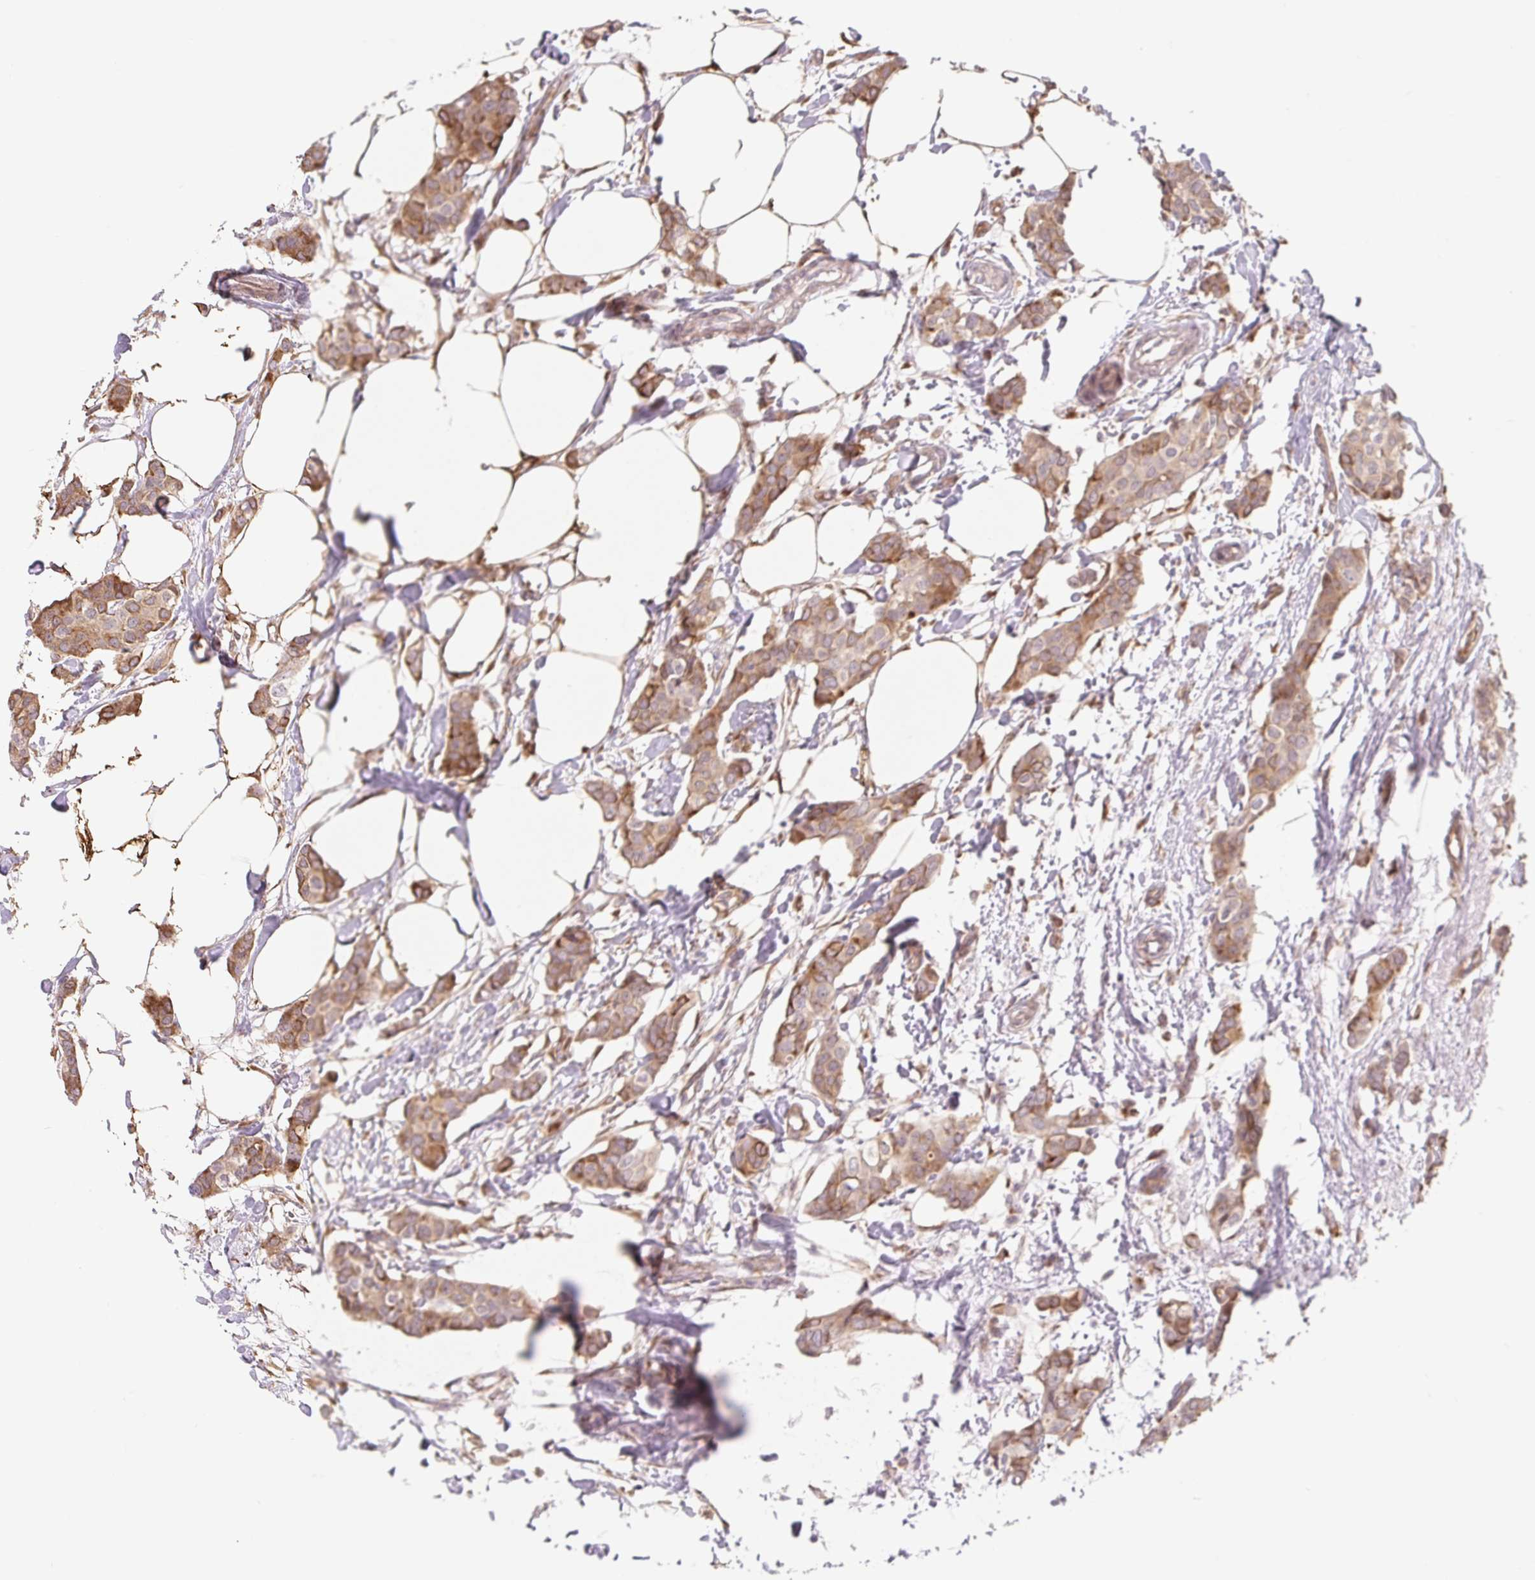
{"staining": {"intensity": "moderate", "quantity": ">75%", "location": "cytoplasmic/membranous"}, "tissue": "breast cancer", "cell_type": "Tumor cells", "image_type": "cancer", "snomed": [{"axis": "morphology", "description": "Duct carcinoma"}, {"axis": "topography", "description": "Breast"}], "caption": "DAB immunohistochemical staining of breast cancer (infiltrating ductal carcinoma) exhibits moderate cytoplasmic/membranous protein positivity in approximately >75% of tumor cells.", "gene": "LYPD5", "patient": {"sex": "female", "age": 62}}